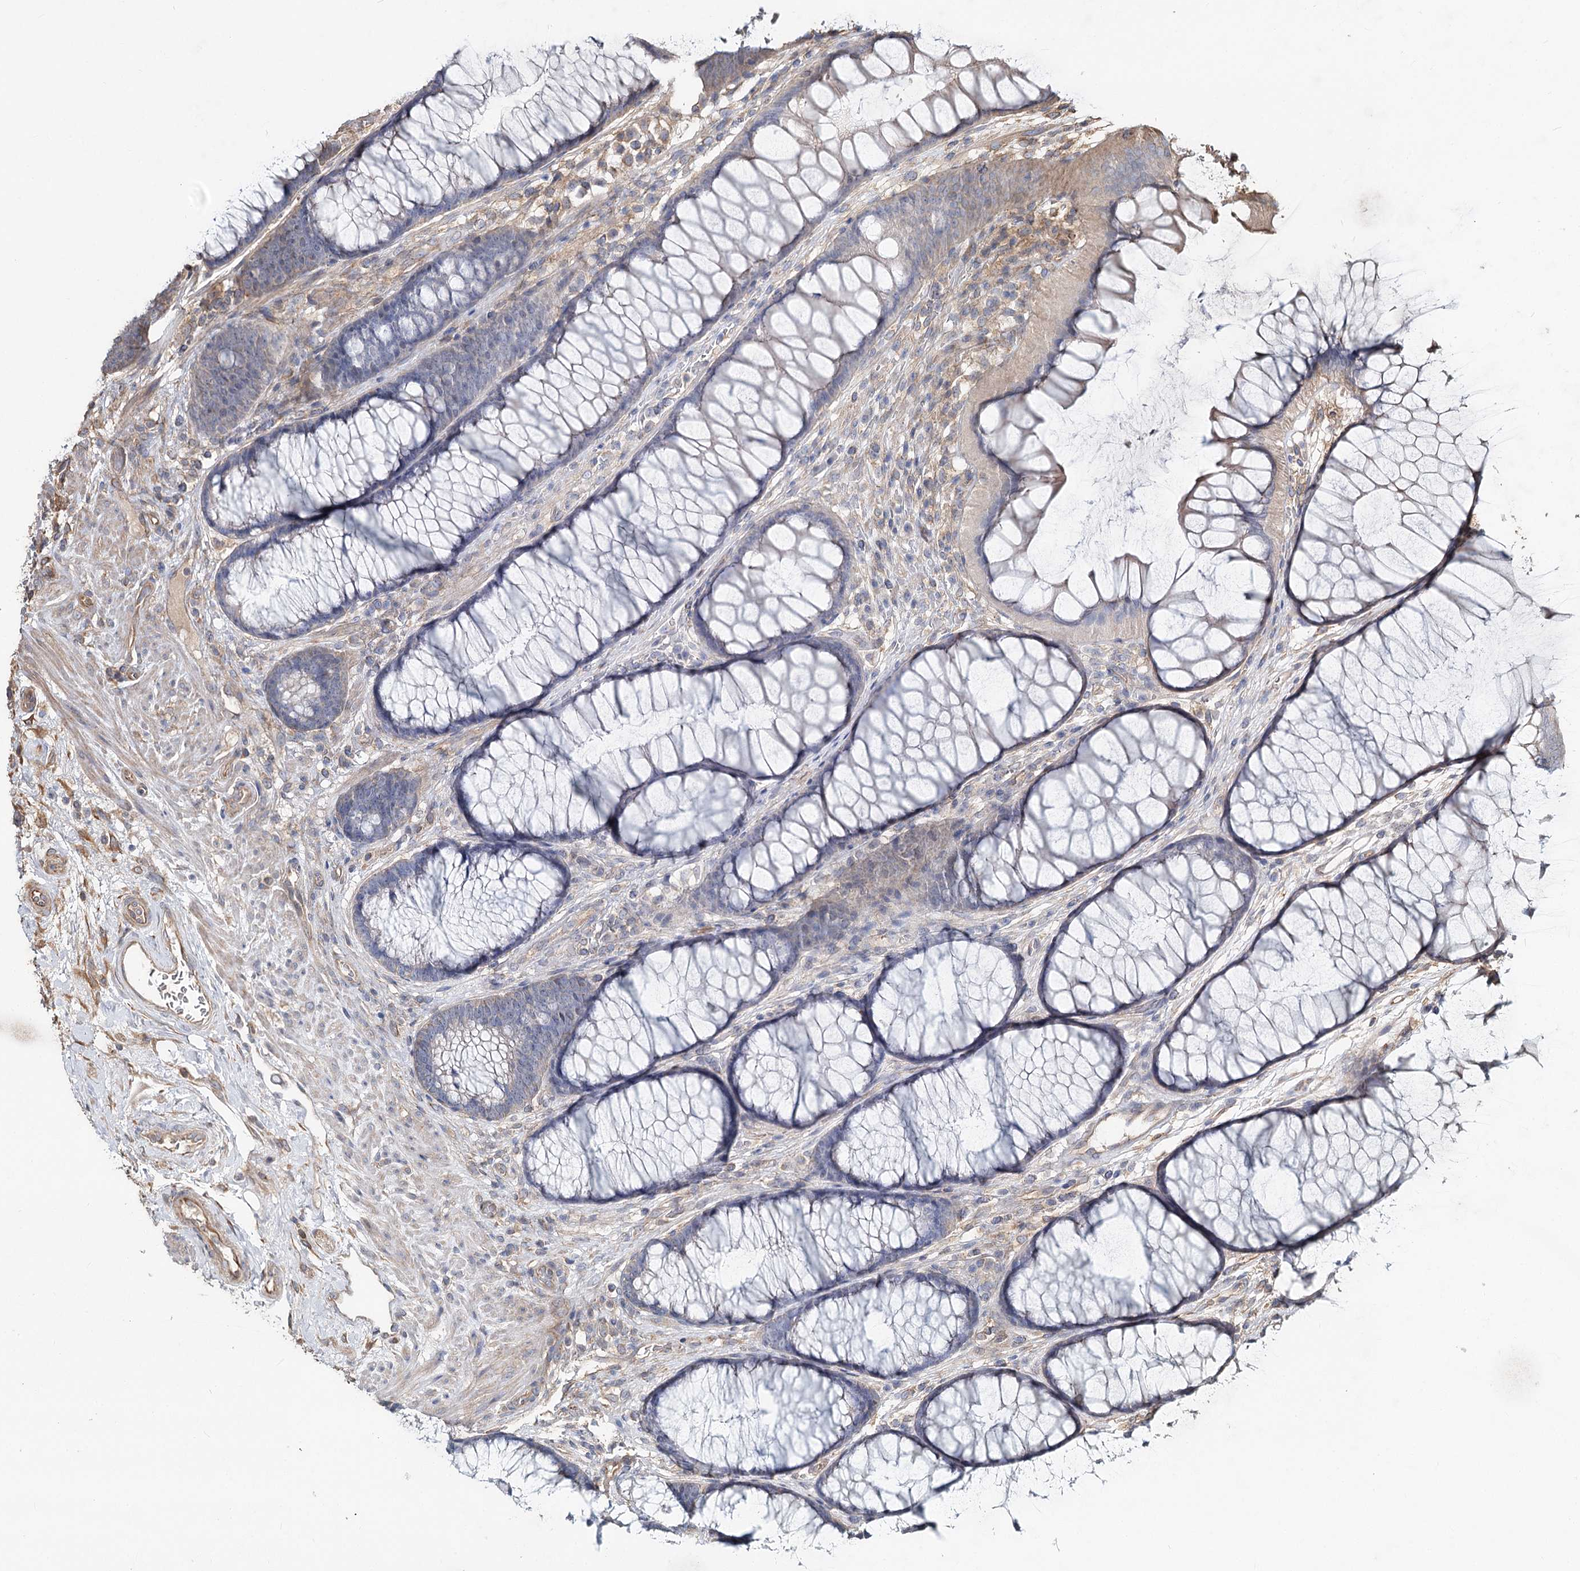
{"staining": {"intensity": "moderate", "quantity": ">75%", "location": "cytoplasmic/membranous"}, "tissue": "colon", "cell_type": "Endothelial cells", "image_type": "normal", "snomed": [{"axis": "morphology", "description": "Normal tissue, NOS"}, {"axis": "topography", "description": "Colon"}], "caption": "Approximately >75% of endothelial cells in unremarkable colon demonstrate moderate cytoplasmic/membranous protein positivity as visualized by brown immunohistochemical staining.", "gene": "SPART", "patient": {"sex": "female", "age": 82}}